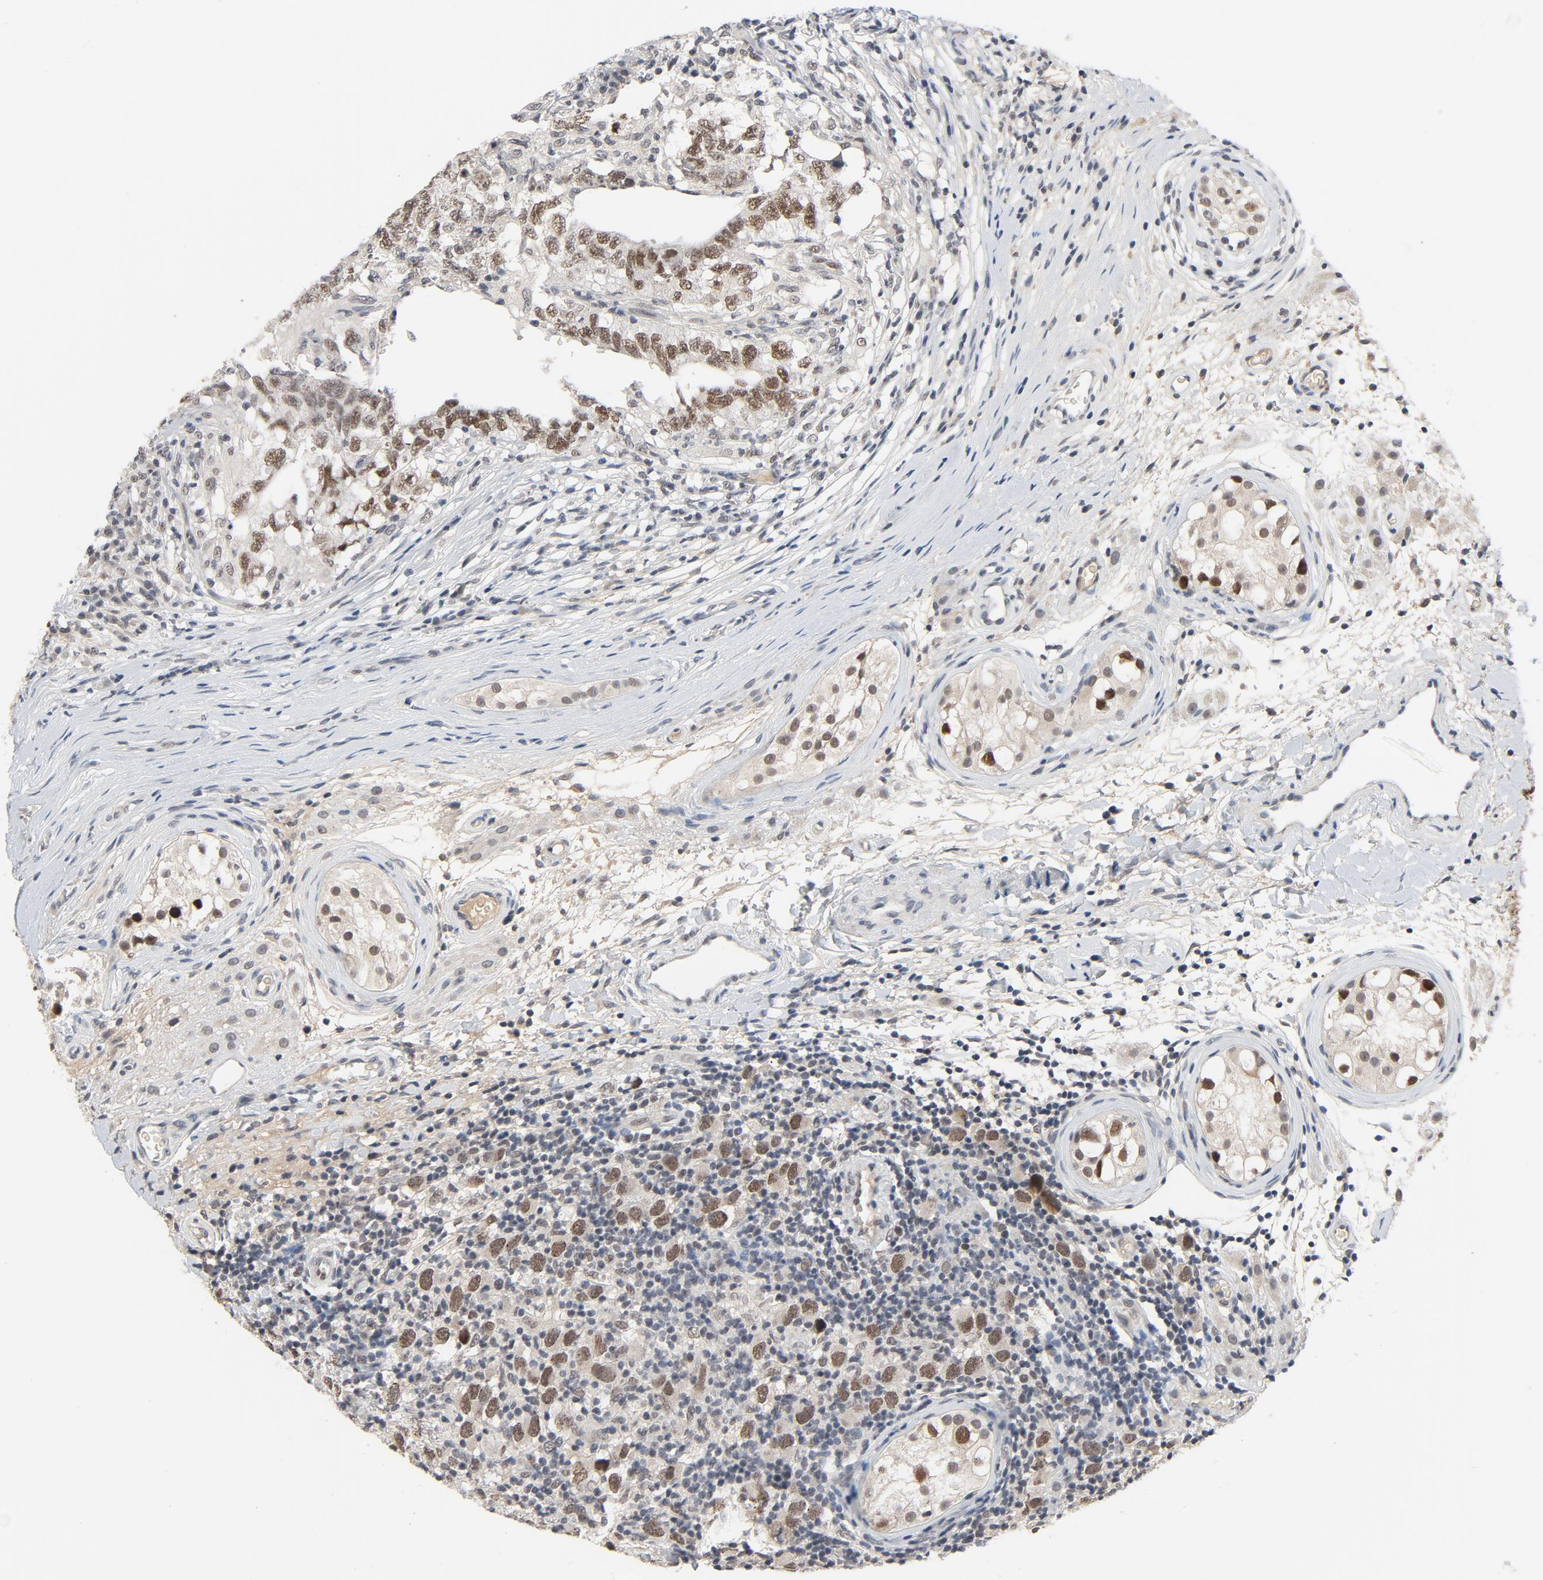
{"staining": {"intensity": "moderate", "quantity": ">75%", "location": "nuclear"}, "tissue": "testis cancer", "cell_type": "Tumor cells", "image_type": "cancer", "snomed": [{"axis": "morphology", "description": "Carcinoma, Embryonal, NOS"}, {"axis": "topography", "description": "Testis"}], "caption": "Moderate nuclear positivity for a protein is seen in about >75% of tumor cells of testis embryonal carcinoma using immunohistochemistry (IHC).", "gene": "SMARCD1", "patient": {"sex": "male", "age": 21}}